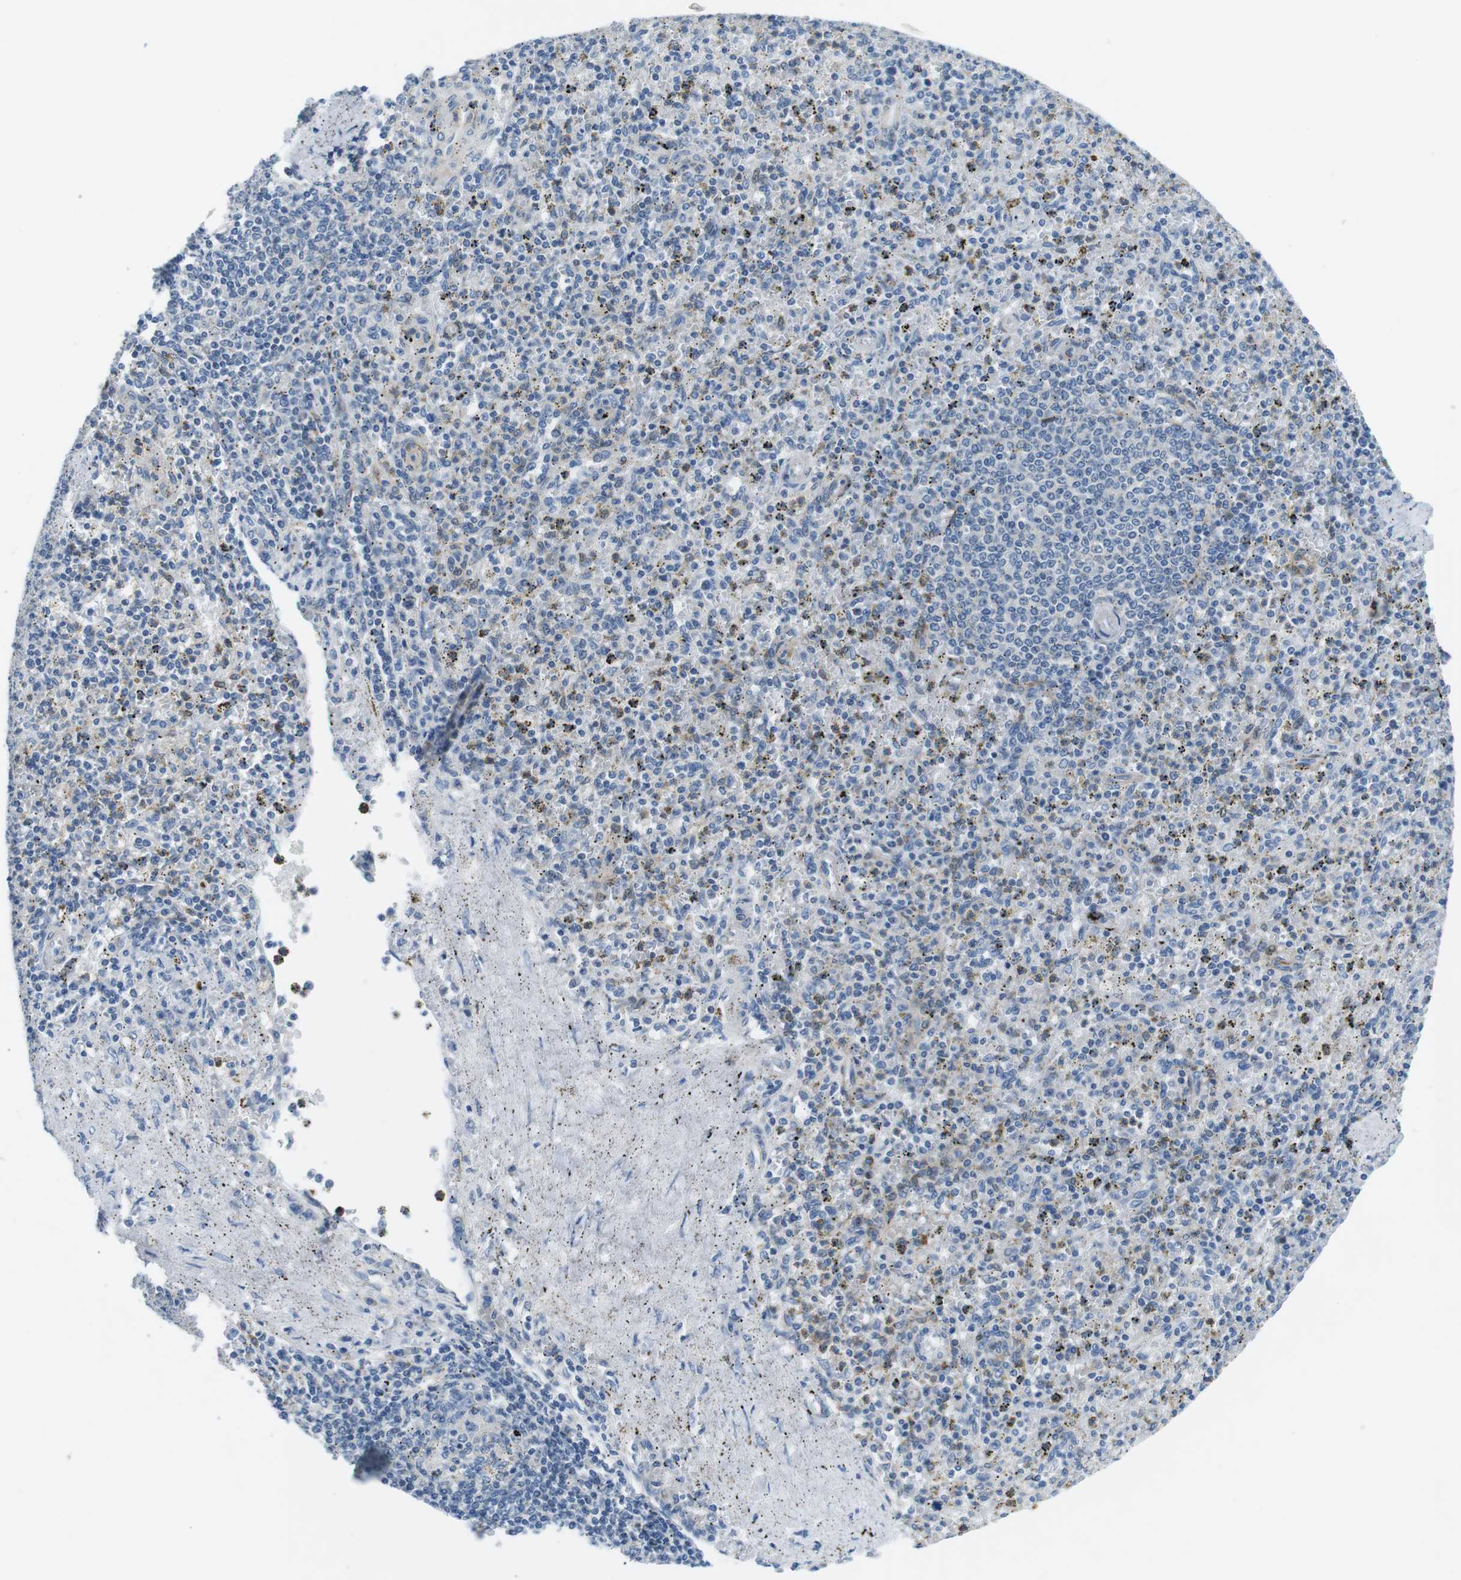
{"staining": {"intensity": "weak", "quantity": "<25%", "location": "cytoplasmic/membranous,nuclear"}, "tissue": "spleen", "cell_type": "Cells in red pulp", "image_type": "normal", "snomed": [{"axis": "morphology", "description": "Normal tissue, NOS"}, {"axis": "topography", "description": "Spleen"}], "caption": "This image is of benign spleen stained with IHC to label a protein in brown with the nuclei are counter-stained blue. There is no staining in cells in red pulp.", "gene": "PHLDA1", "patient": {"sex": "male", "age": 72}}